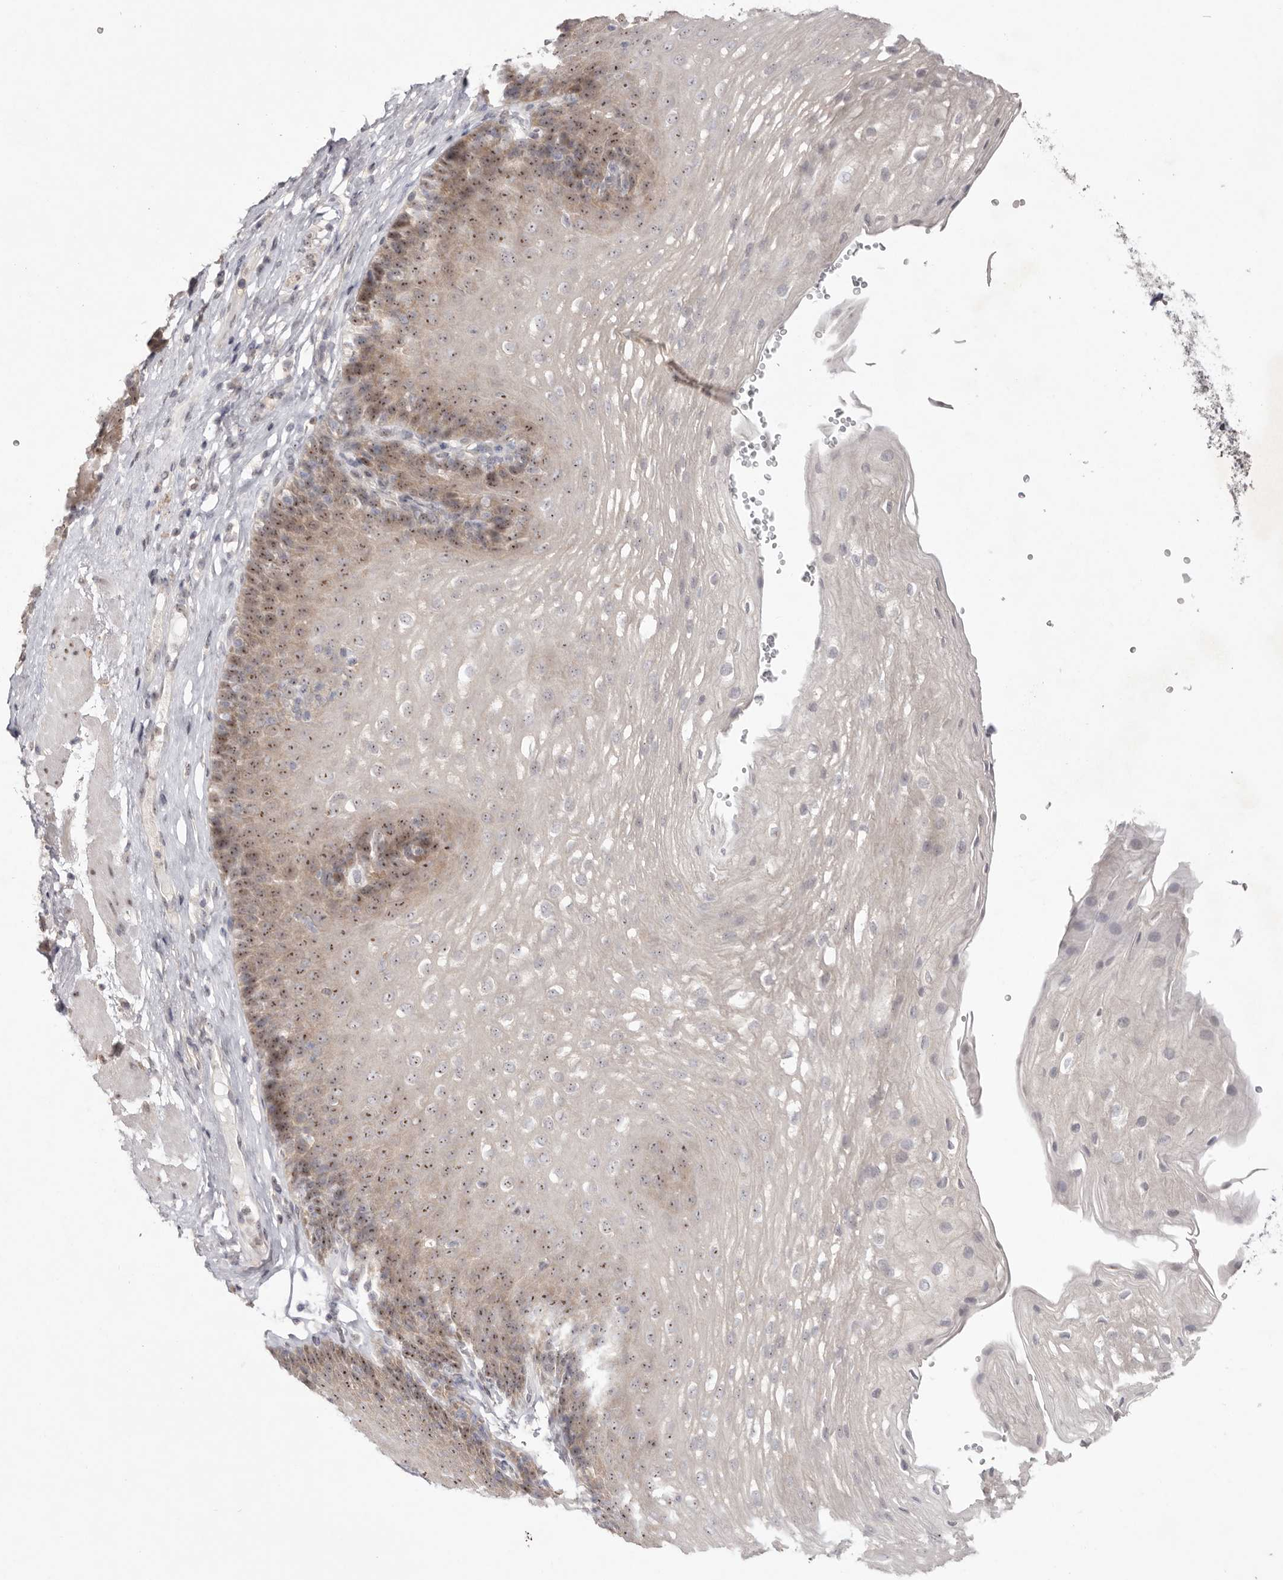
{"staining": {"intensity": "moderate", "quantity": "25%-75%", "location": "cytoplasmic/membranous,nuclear"}, "tissue": "esophagus", "cell_type": "Squamous epithelial cells", "image_type": "normal", "snomed": [{"axis": "morphology", "description": "Normal tissue, NOS"}, {"axis": "topography", "description": "Esophagus"}], "caption": "Immunohistochemical staining of normal human esophagus shows 25%-75% levels of moderate cytoplasmic/membranous,nuclear protein positivity in about 25%-75% of squamous epithelial cells. (DAB IHC, brown staining for protein, blue staining for nuclei).", "gene": "TADA1", "patient": {"sex": "female", "age": 66}}